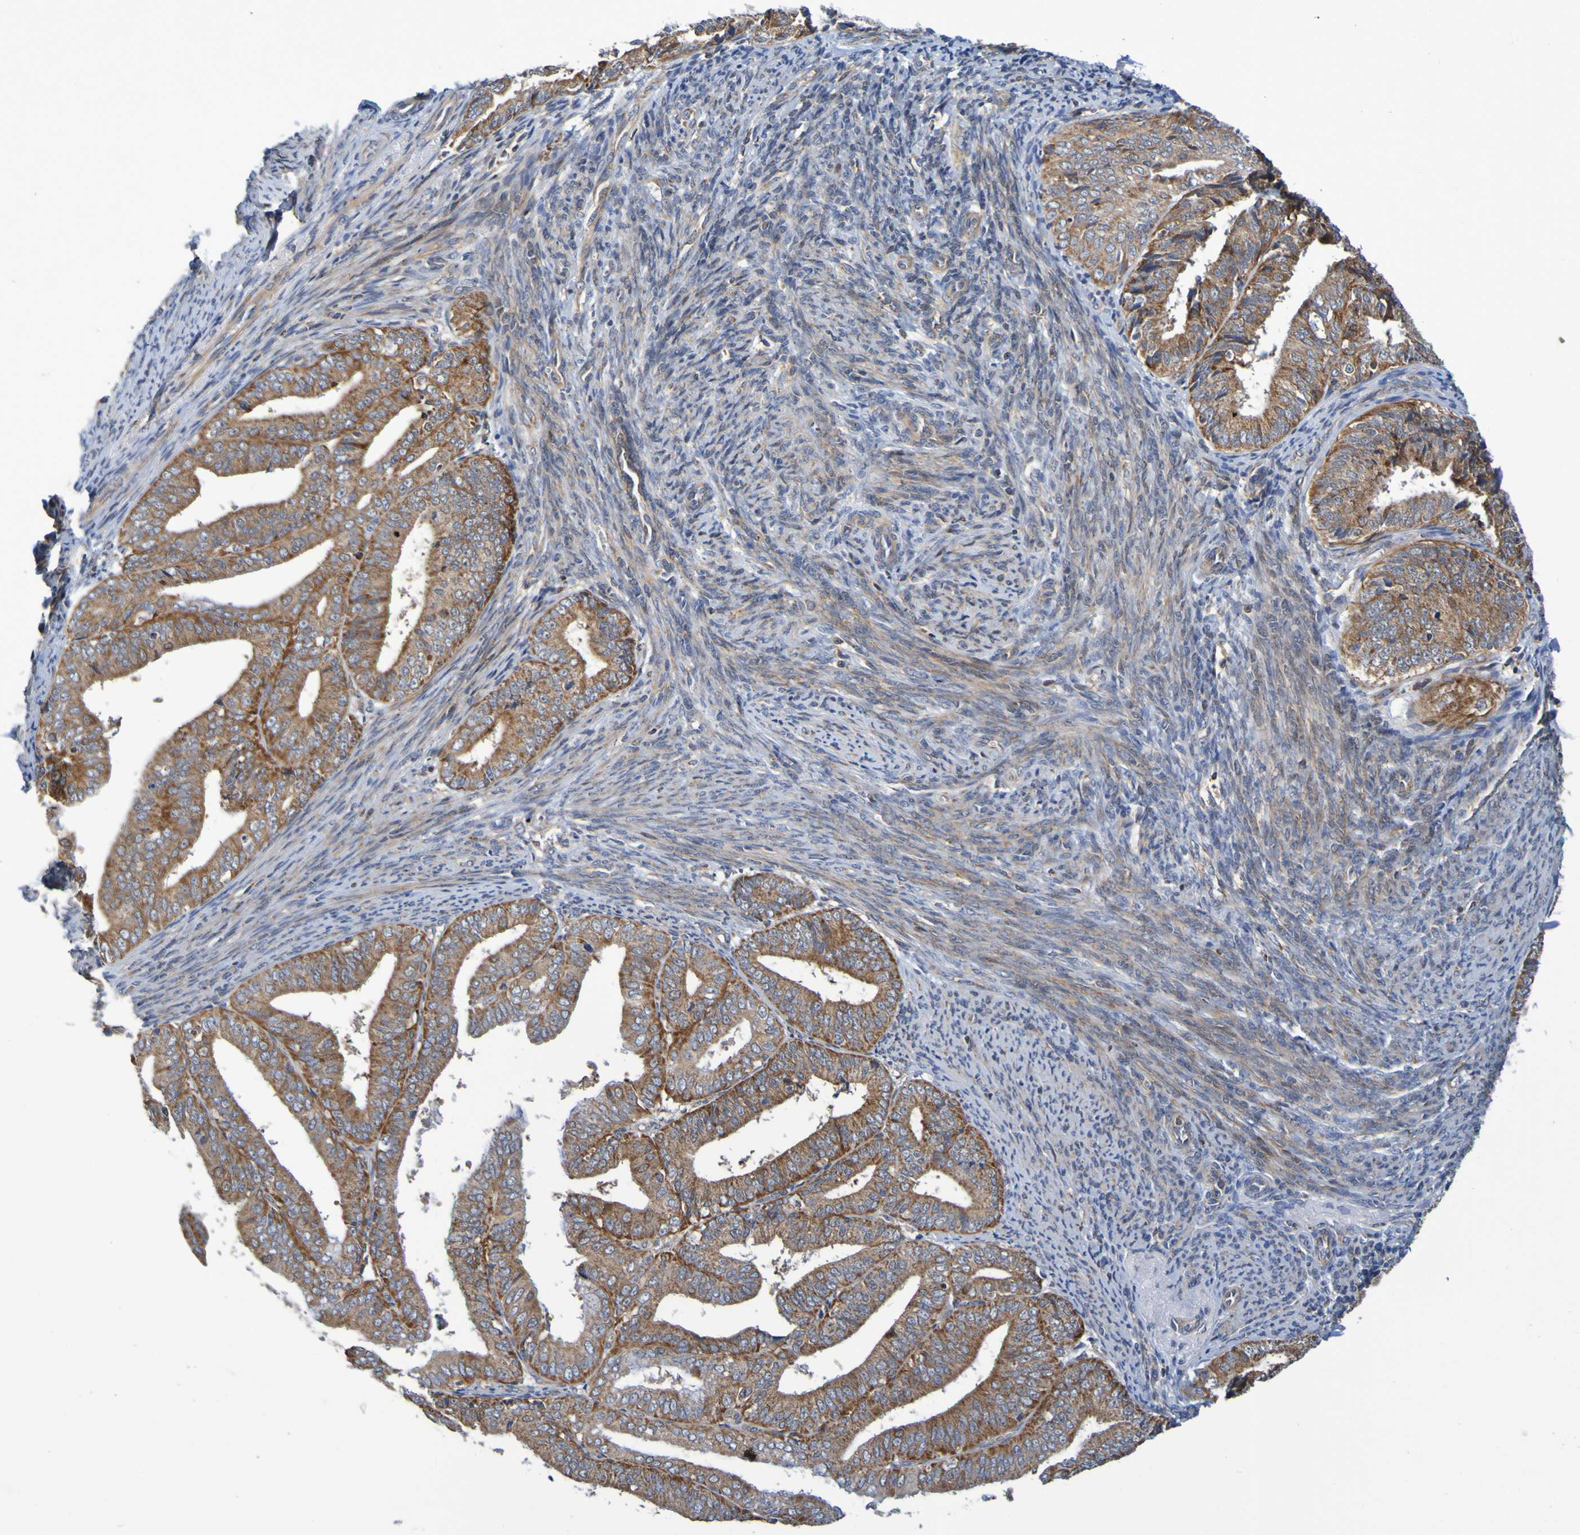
{"staining": {"intensity": "strong", "quantity": ">75%", "location": "cytoplasmic/membranous"}, "tissue": "endometrial cancer", "cell_type": "Tumor cells", "image_type": "cancer", "snomed": [{"axis": "morphology", "description": "Adenocarcinoma, NOS"}, {"axis": "topography", "description": "Endometrium"}], "caption": "Immunohistochemistry (IHC) image of neoplastic tissue: adenocarcinoma (endometrial) stained using IHC exhibits high levels of strong protein expression localized specifically in the cytoplasmic/membranous of tumor cells, appearing as a cytoplasmic/membranous brown color.", "gene": "CCDC51", "patient": {"sex": "female", "age": 63}}